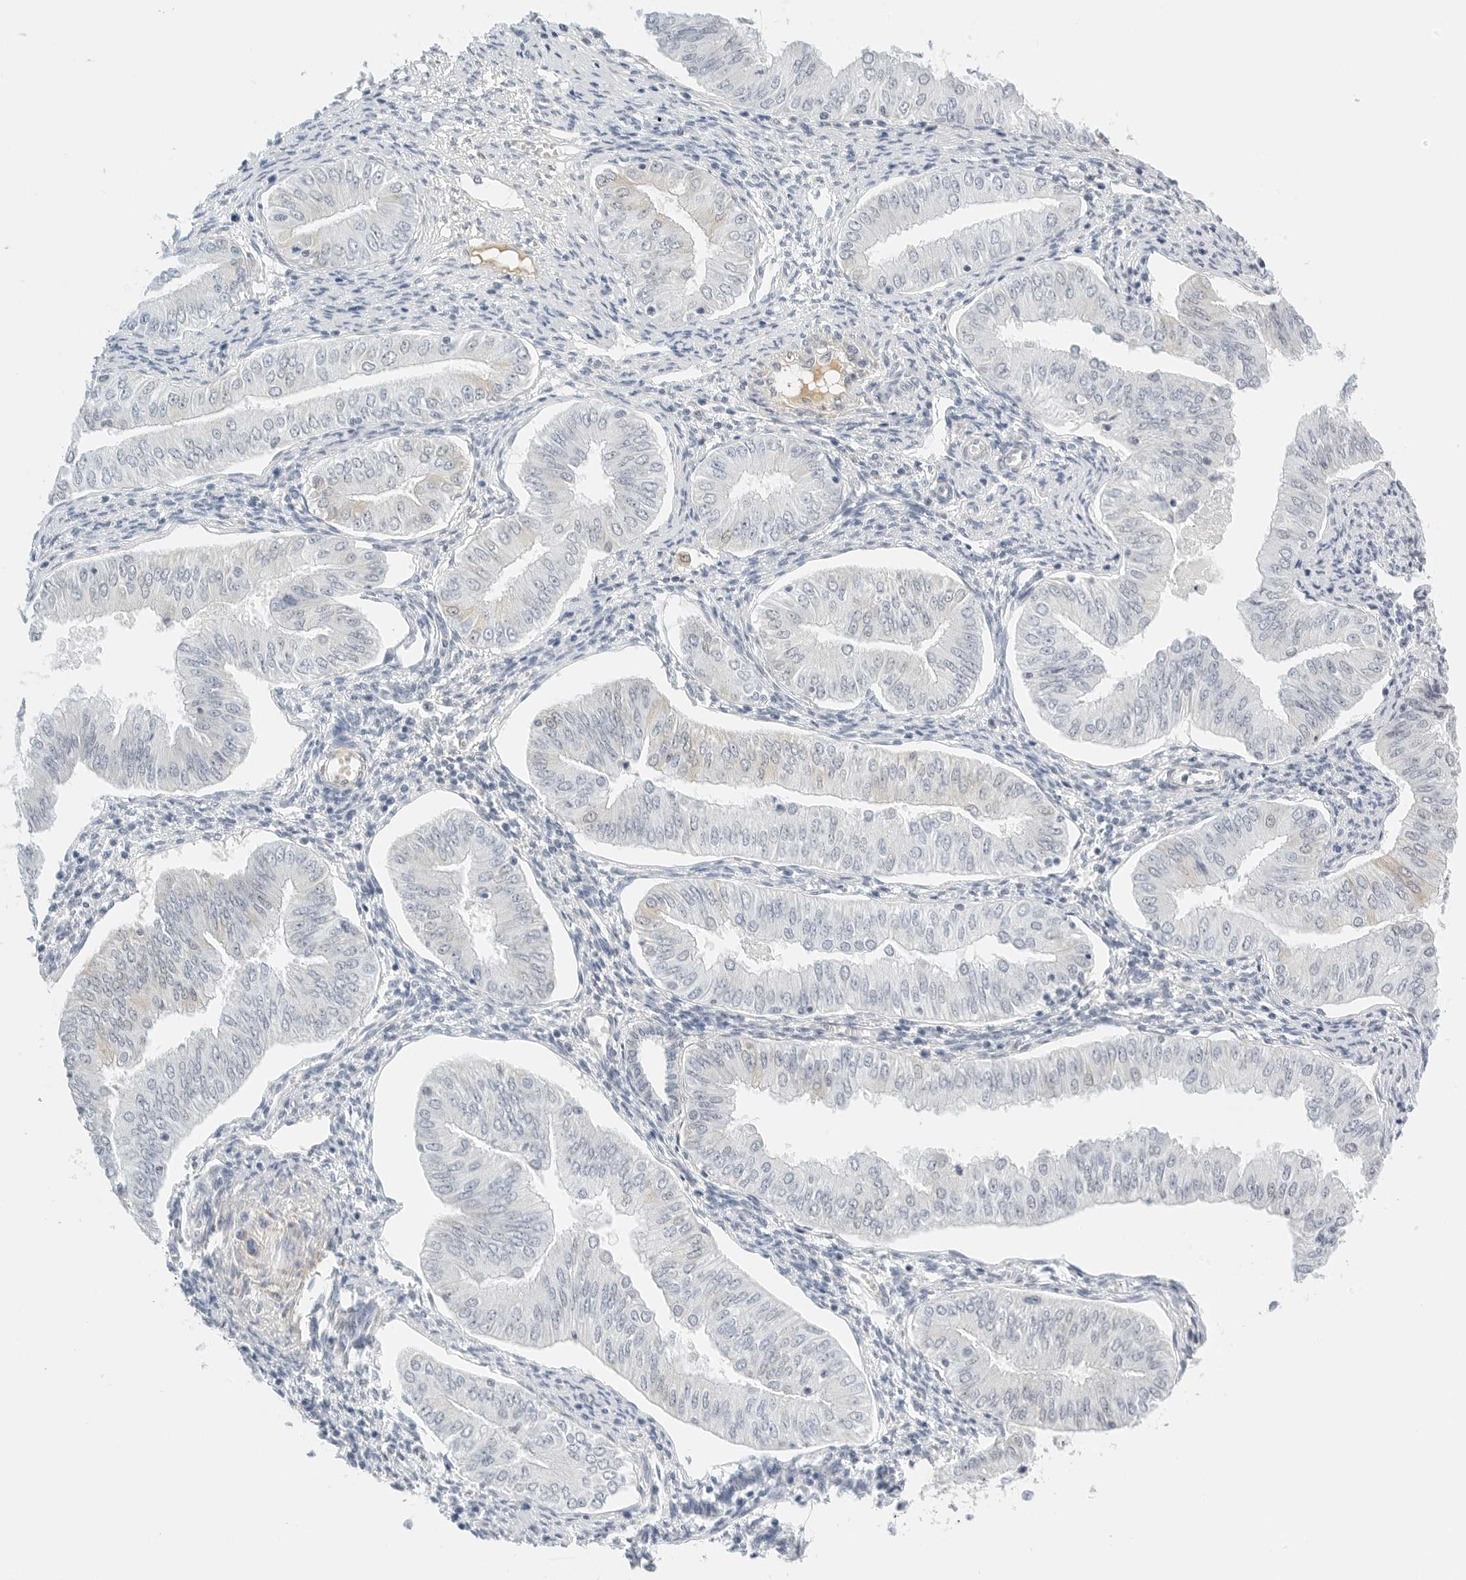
{"staining": {"intensity": "negative", "quantity": "none", "location": "none"}, "tissue": "endometrial cancer", "cell_type": "Tumor cells", "image_type": "cancer", "snomed": [{"axis": "morphology", "description": "Normal tissue, NOS"}, {"axis": "morphology", "description": "Adenocarcinoma, NOS"}, {"axis": "topography", "description": "Endometrium"}], "caption": "This is a micrograph of IHC staining of endometrial adenocarcinoma, which shows no staining in tumor cells.", "gene": "PKDCC", "patient": {"sex": "female", "age": 53}}